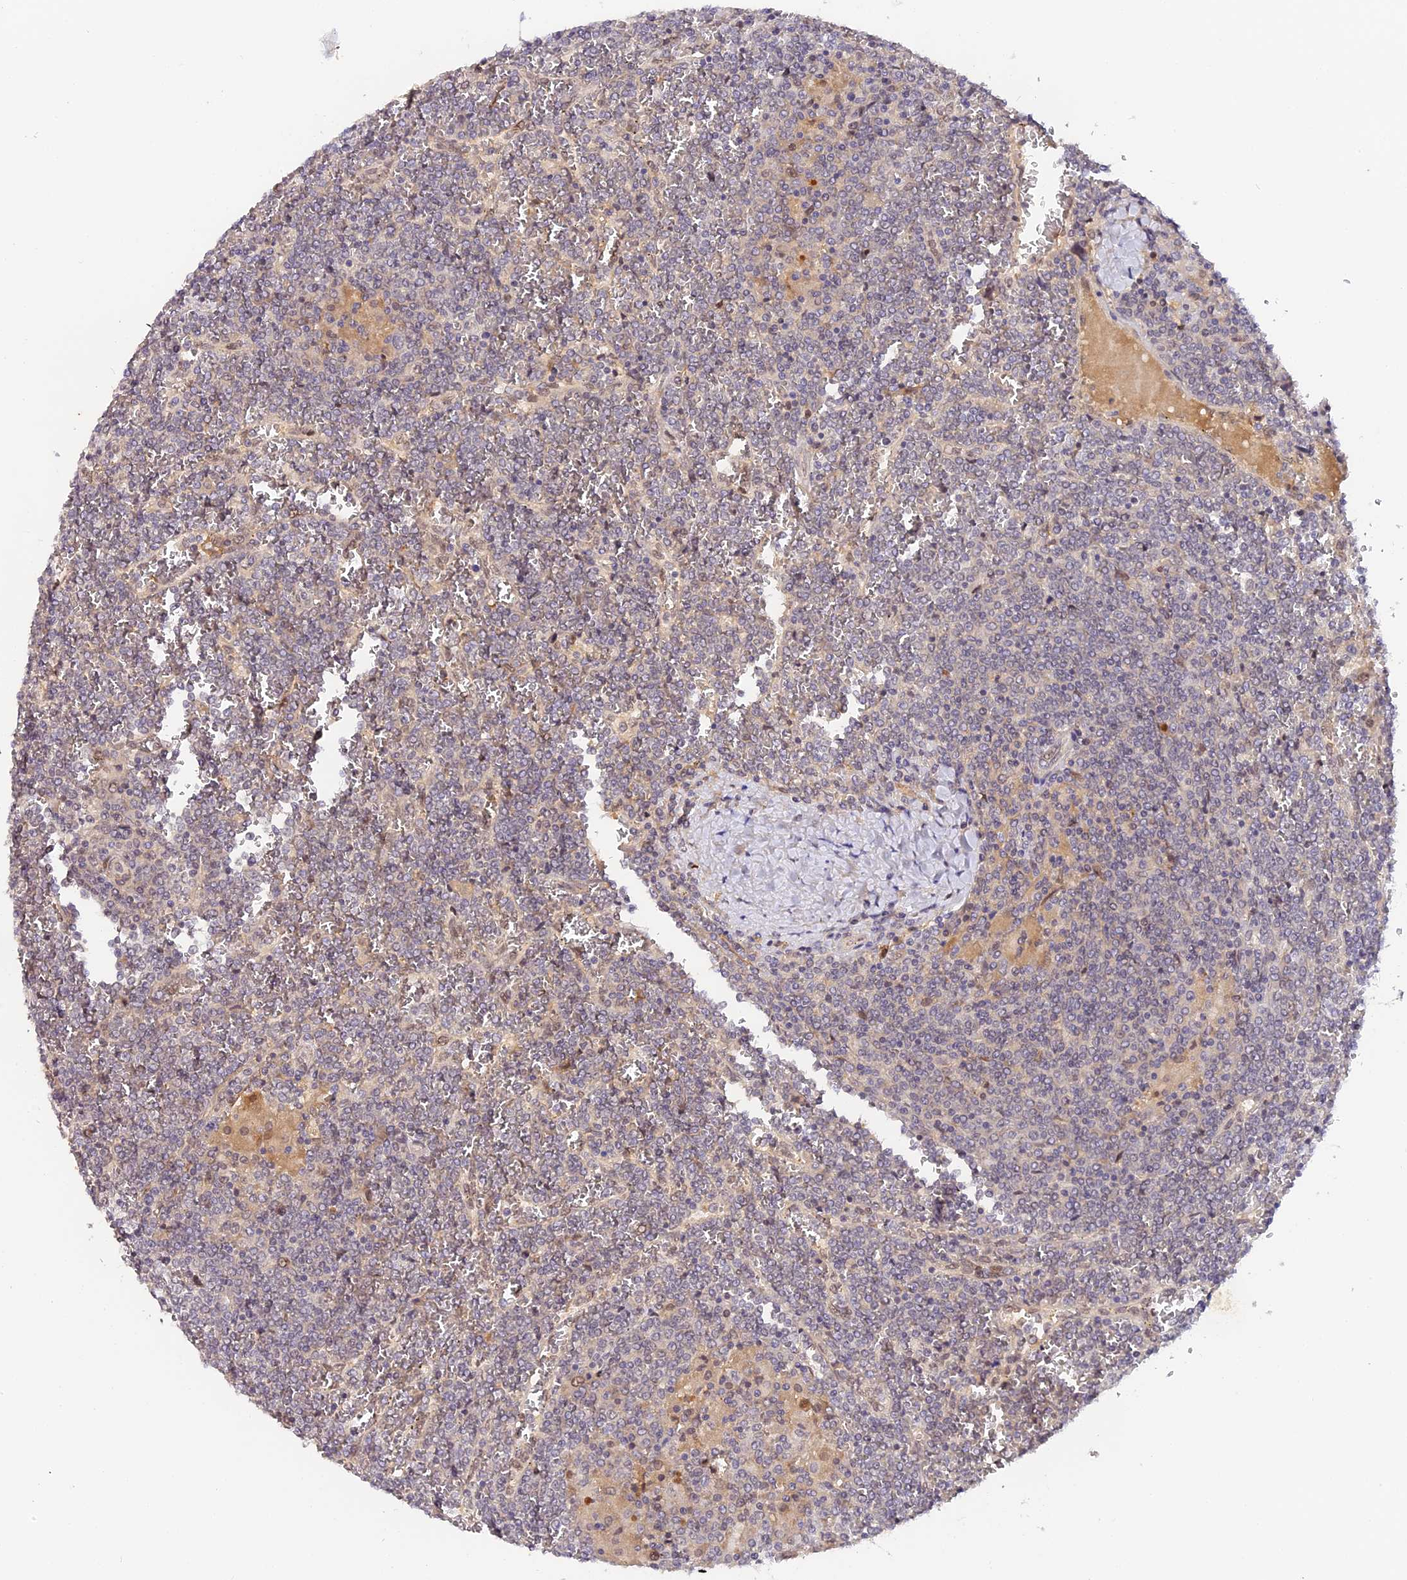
{"staining": {"intensity": "negative", "quantity": "none", "location": "none"}, "tissue": "lymphoma", "cell_type": "Tumor cells", "image_type": "cancer", "snomed": [{"axis": "morphology", "description": "Malignant lymphoma, non-Hodgkin's type, Low grade"}, {"axis": "topography", "description": "Spleen"}], "caption": "High power microscopy micrograph of an immunohistochemistry (IHC) image of malignant lymphoma, non-Hodgkin's type (low-grade), revealing no significant expression in tumor cells. Nuclei are stained in blue.", "gene": "IMPACT", "patient": {"sex": "female", "age": 19}}